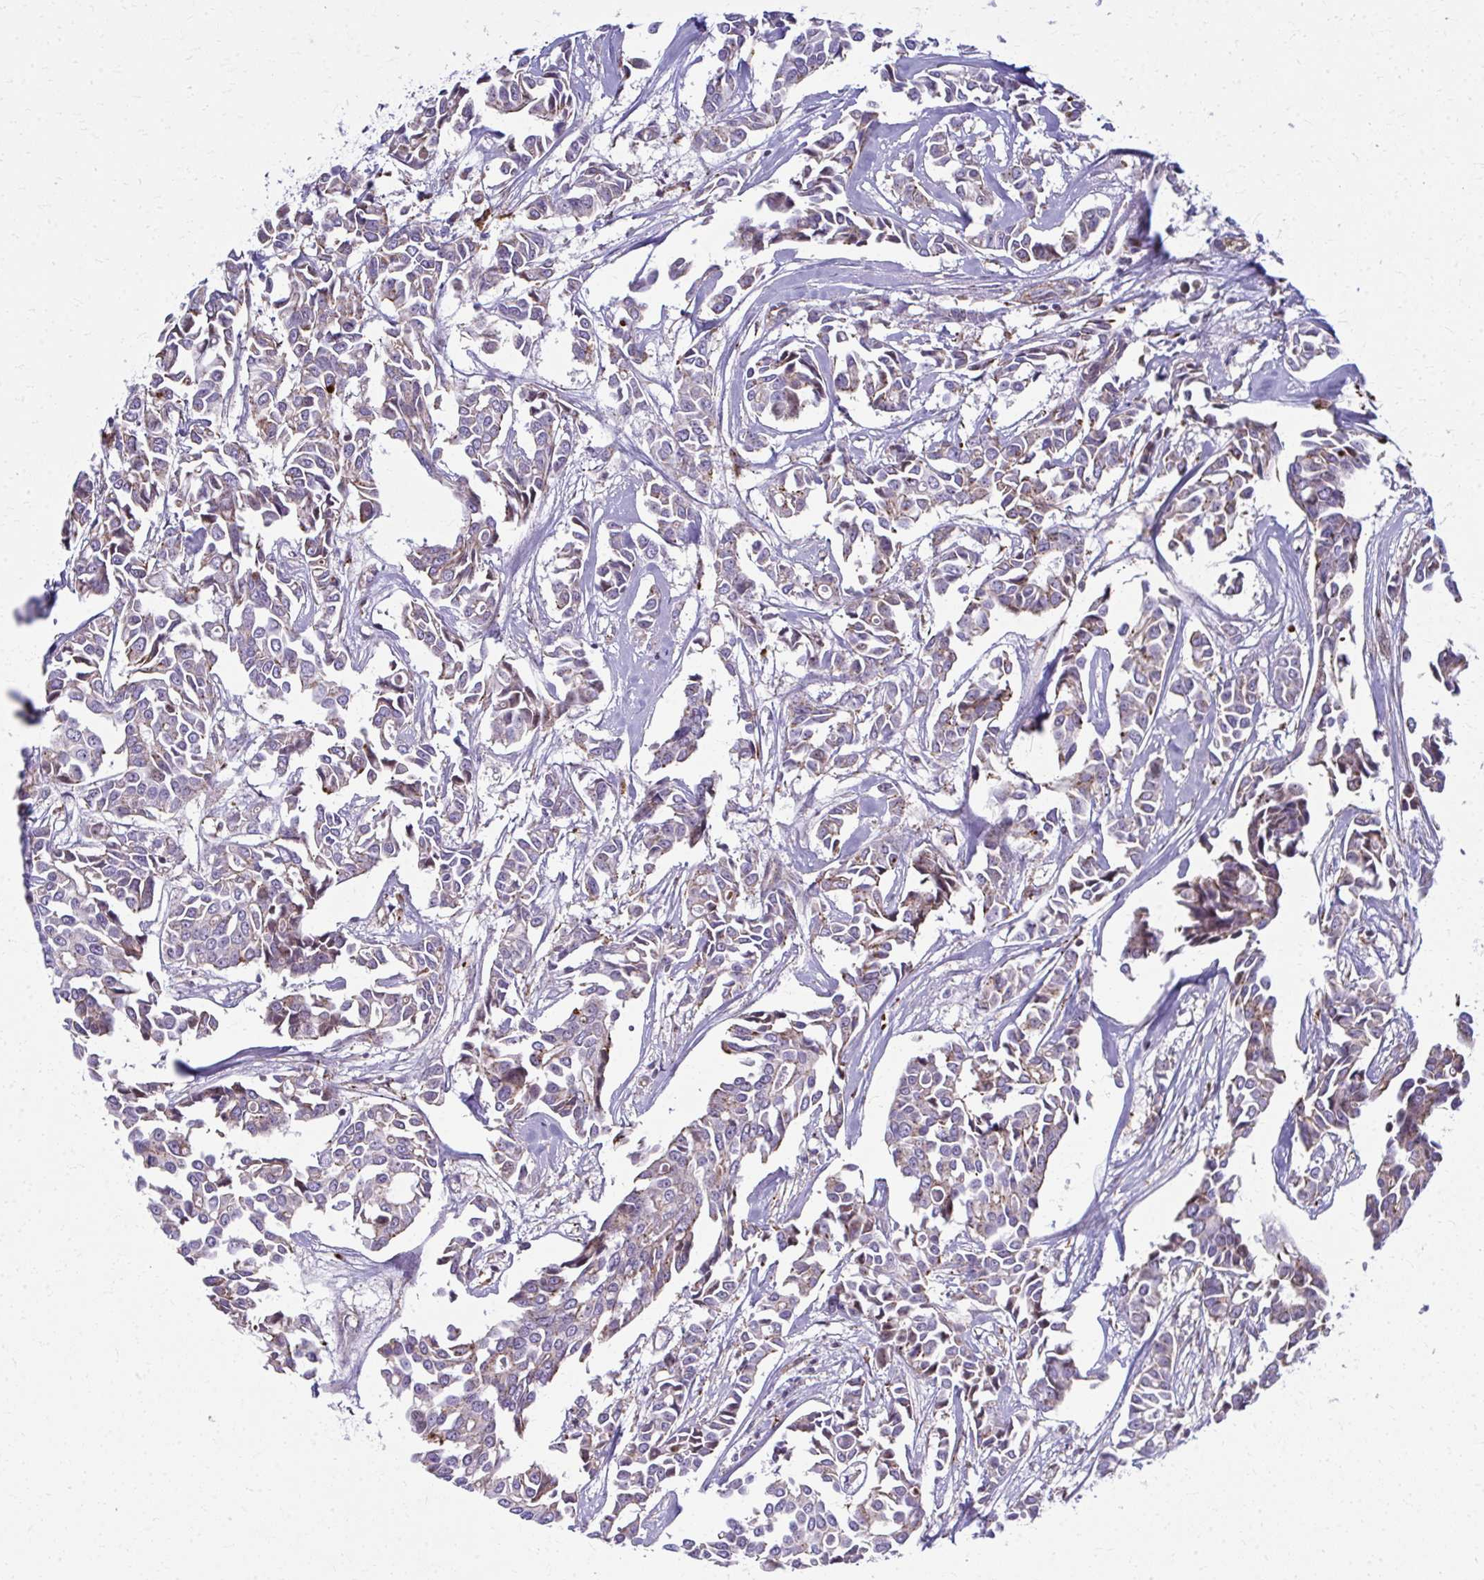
{"staining": {"intensity": "moderate", "quantity": "25%-75%", "location": "cytoplasmic/membranous"}, "tissue": "breast cancer", "cell_type": "Tumor cells", "image_type": "cancer", "snomed": [{"axis": "morphology", "description": "Duct carcinoma"}, {"axis": "topography", "description": "Breast"}], "caption": "The image displays staining of invasive ductal carcinoma (breast), revealing moderate cytoplasmic/membranous protein staining (brown color) within tumor cells.", "gene": "LRRC4B", "patient": {"sex": "female", "age": 54}}